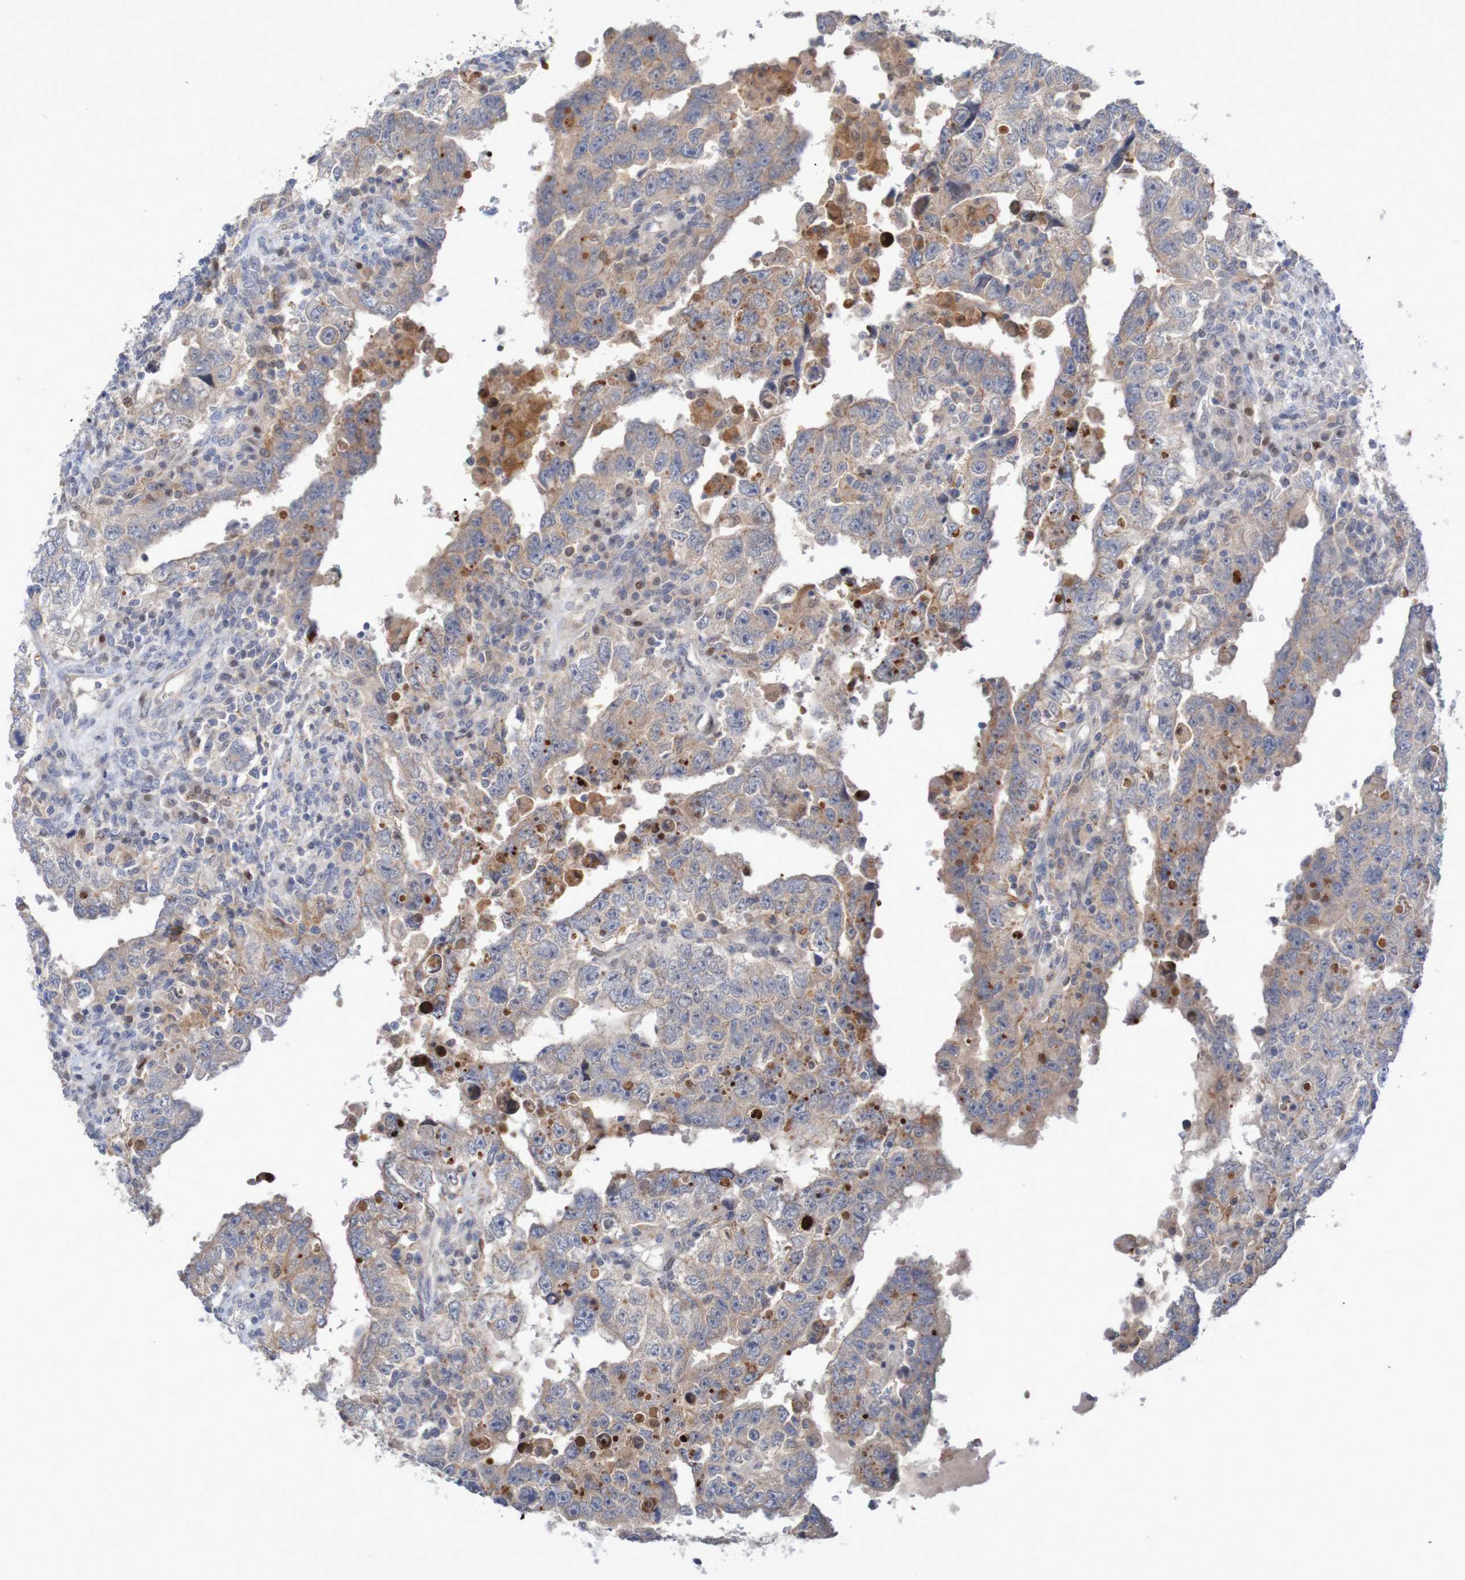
{"staining": {"intensity": "weak", "quantity": "<25%", "location": "cytoplasmic/membranous"}, "tissue": "testis cancer", "cell_type": "Tumor cells", "image_type": "cancer", "snomed": [{"axis": "morphology", "description": "Carcinoma, Embryonal, NOS"}, {"axis": "topography", "description": "Testis"}], "caption": "Tumor cells show no significant positivity in testis cancer (embryonal carcinoma).", "gene": "FBP2", "patient": {"sex": "male", "age": 26}}